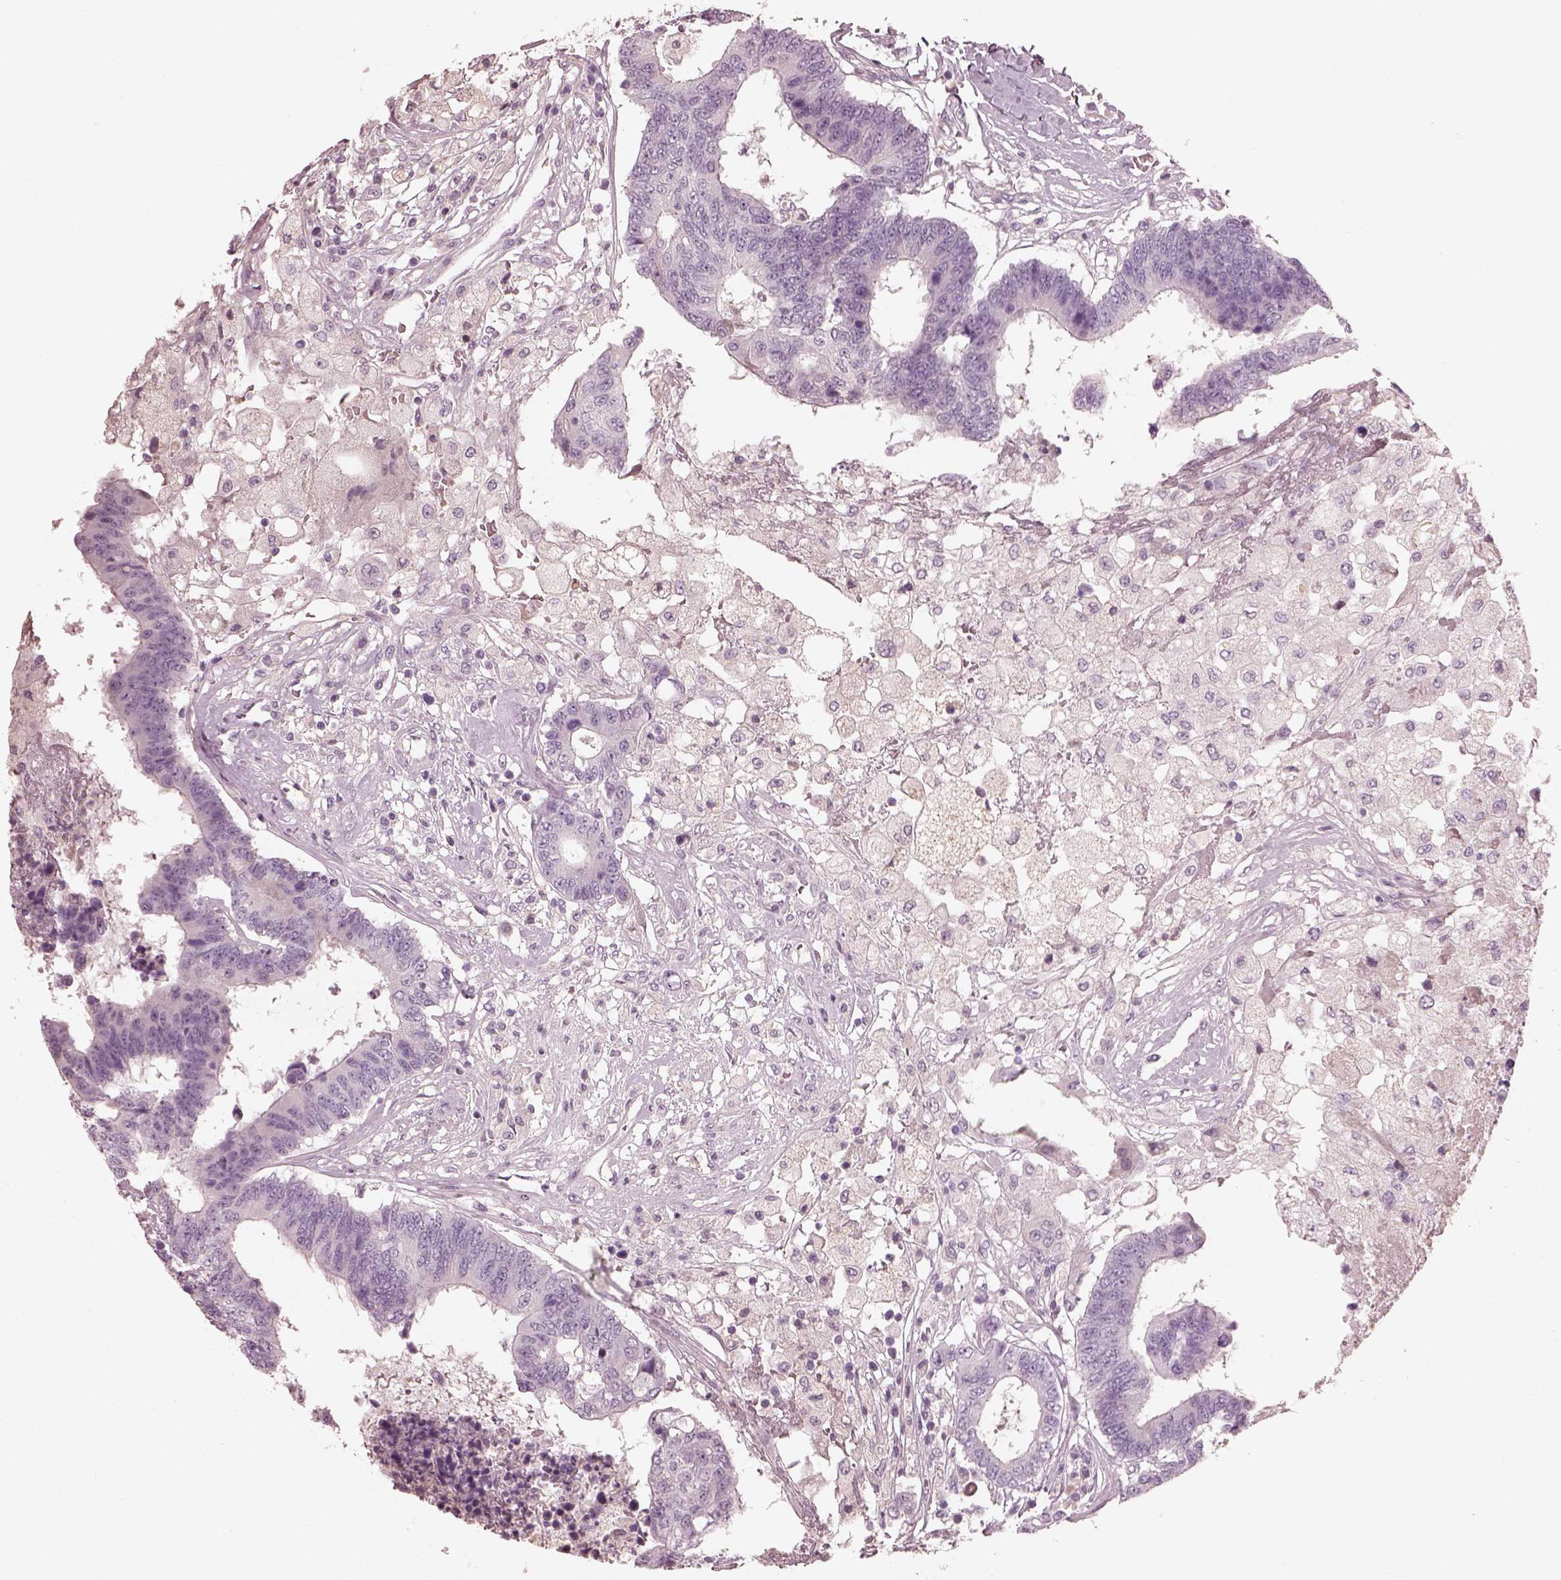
{"staining": {"intensity": "negative", "quantity": "none", "location": "none"}, "tissue": "colorectal cancer", "cell_type": "Tumor cells", "image_type": "cancer", "snomed": [{"axis": "morphology", "description": "Adenocarcinoma, NOS"}, {"axis": "topography", "description": "Colon"}], "caption": "A micrograph of human colorectal cancer is negative for staining in tumor cells.", "gene": "OPTC", "patient": {"sex": "female", "age": 48}}